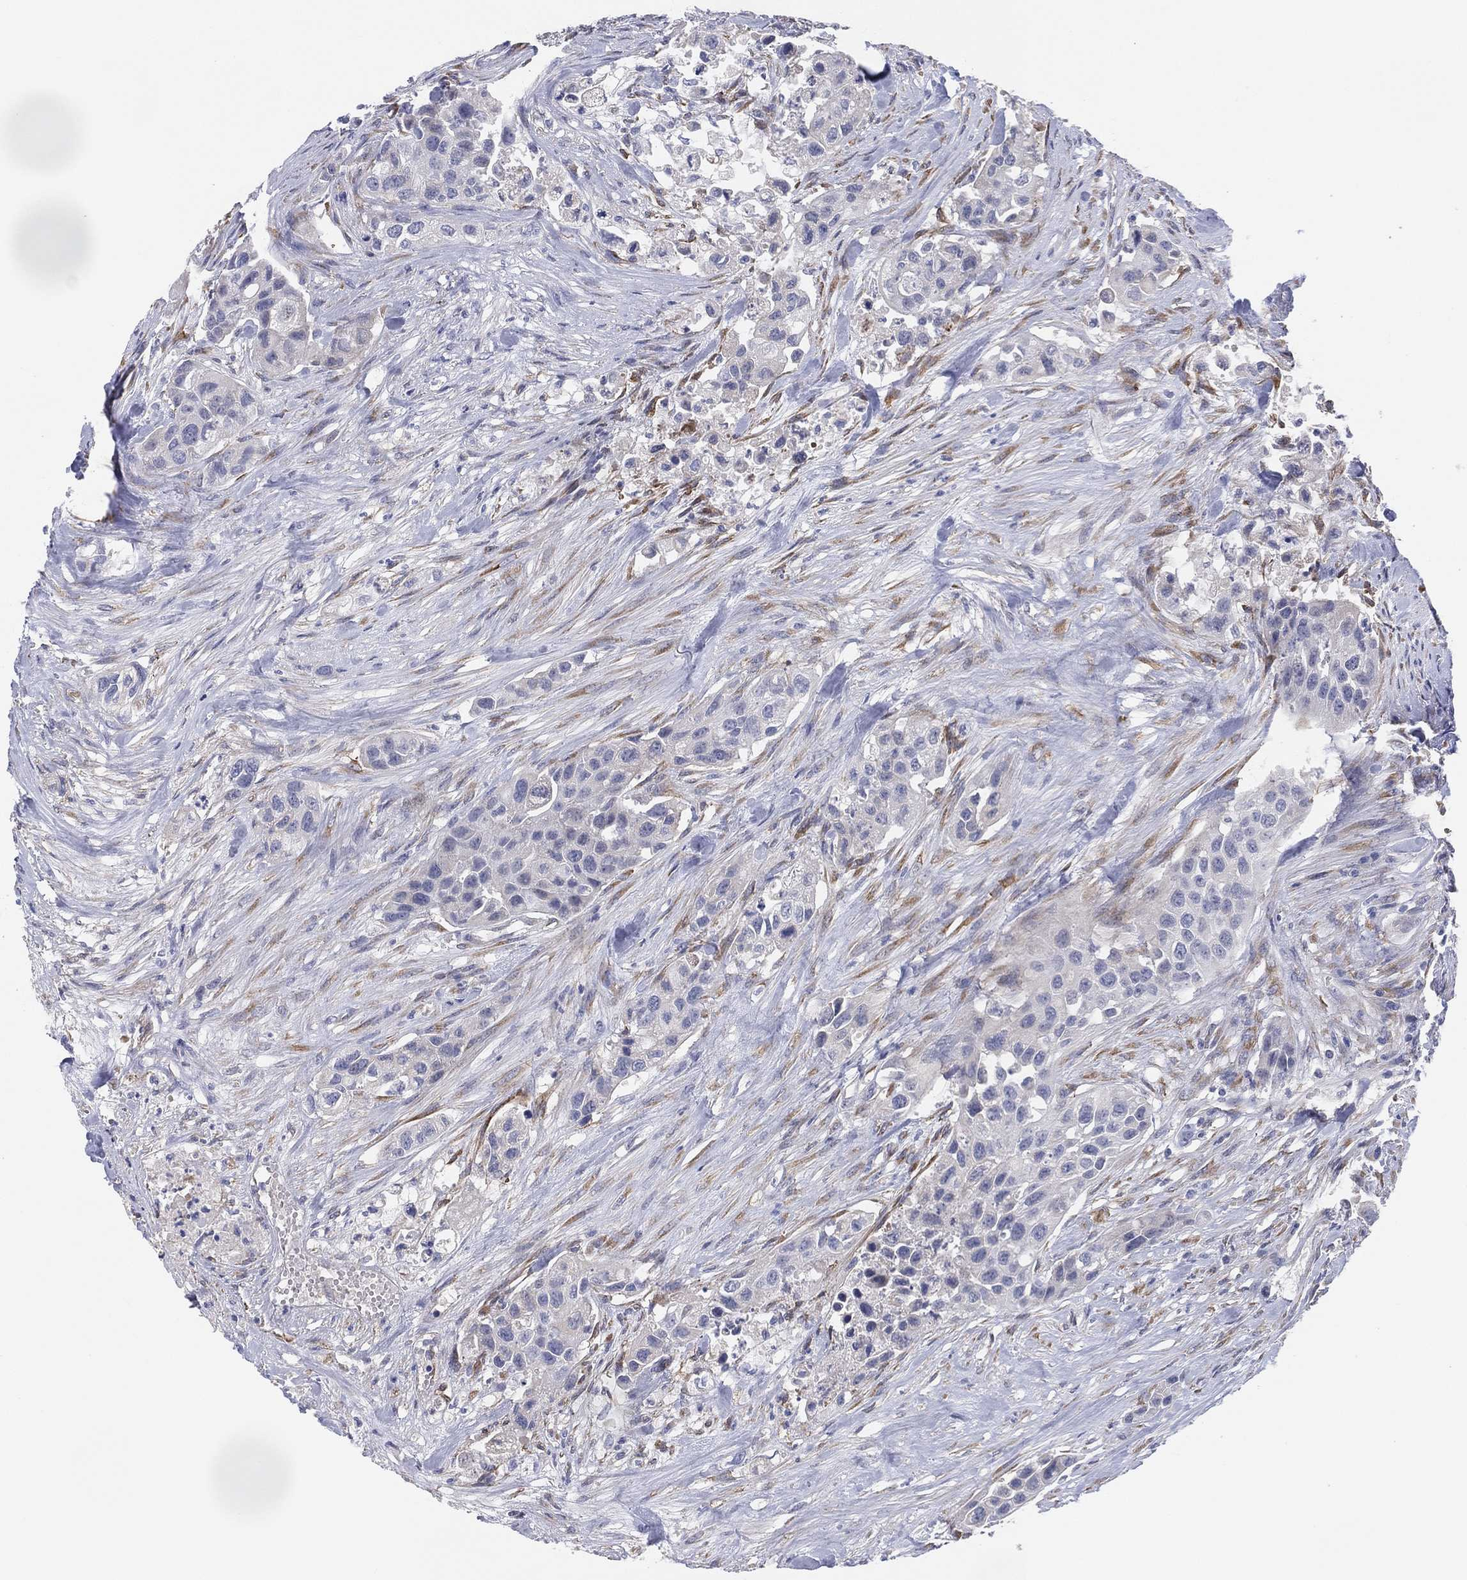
{"staining": {"intensity": "negative", "quantity": "none", "location": "none"}, "tissue": "urothelial cancer", "cell_type": "Tumor cells", "image_type": "cancer", "snomed": [{"axis": "morphology", "description": "Urothelial carcinoma, High grade"}, {"axis": "topography", "description": "Urinary bladder"}], "caption": "Tumor cells show no significant protein expression in high-grade urothelial carcinoma. Nuclei are stained in blue.", "gene": "MLF1", "patient": {"sex": "female", "age": 73}}